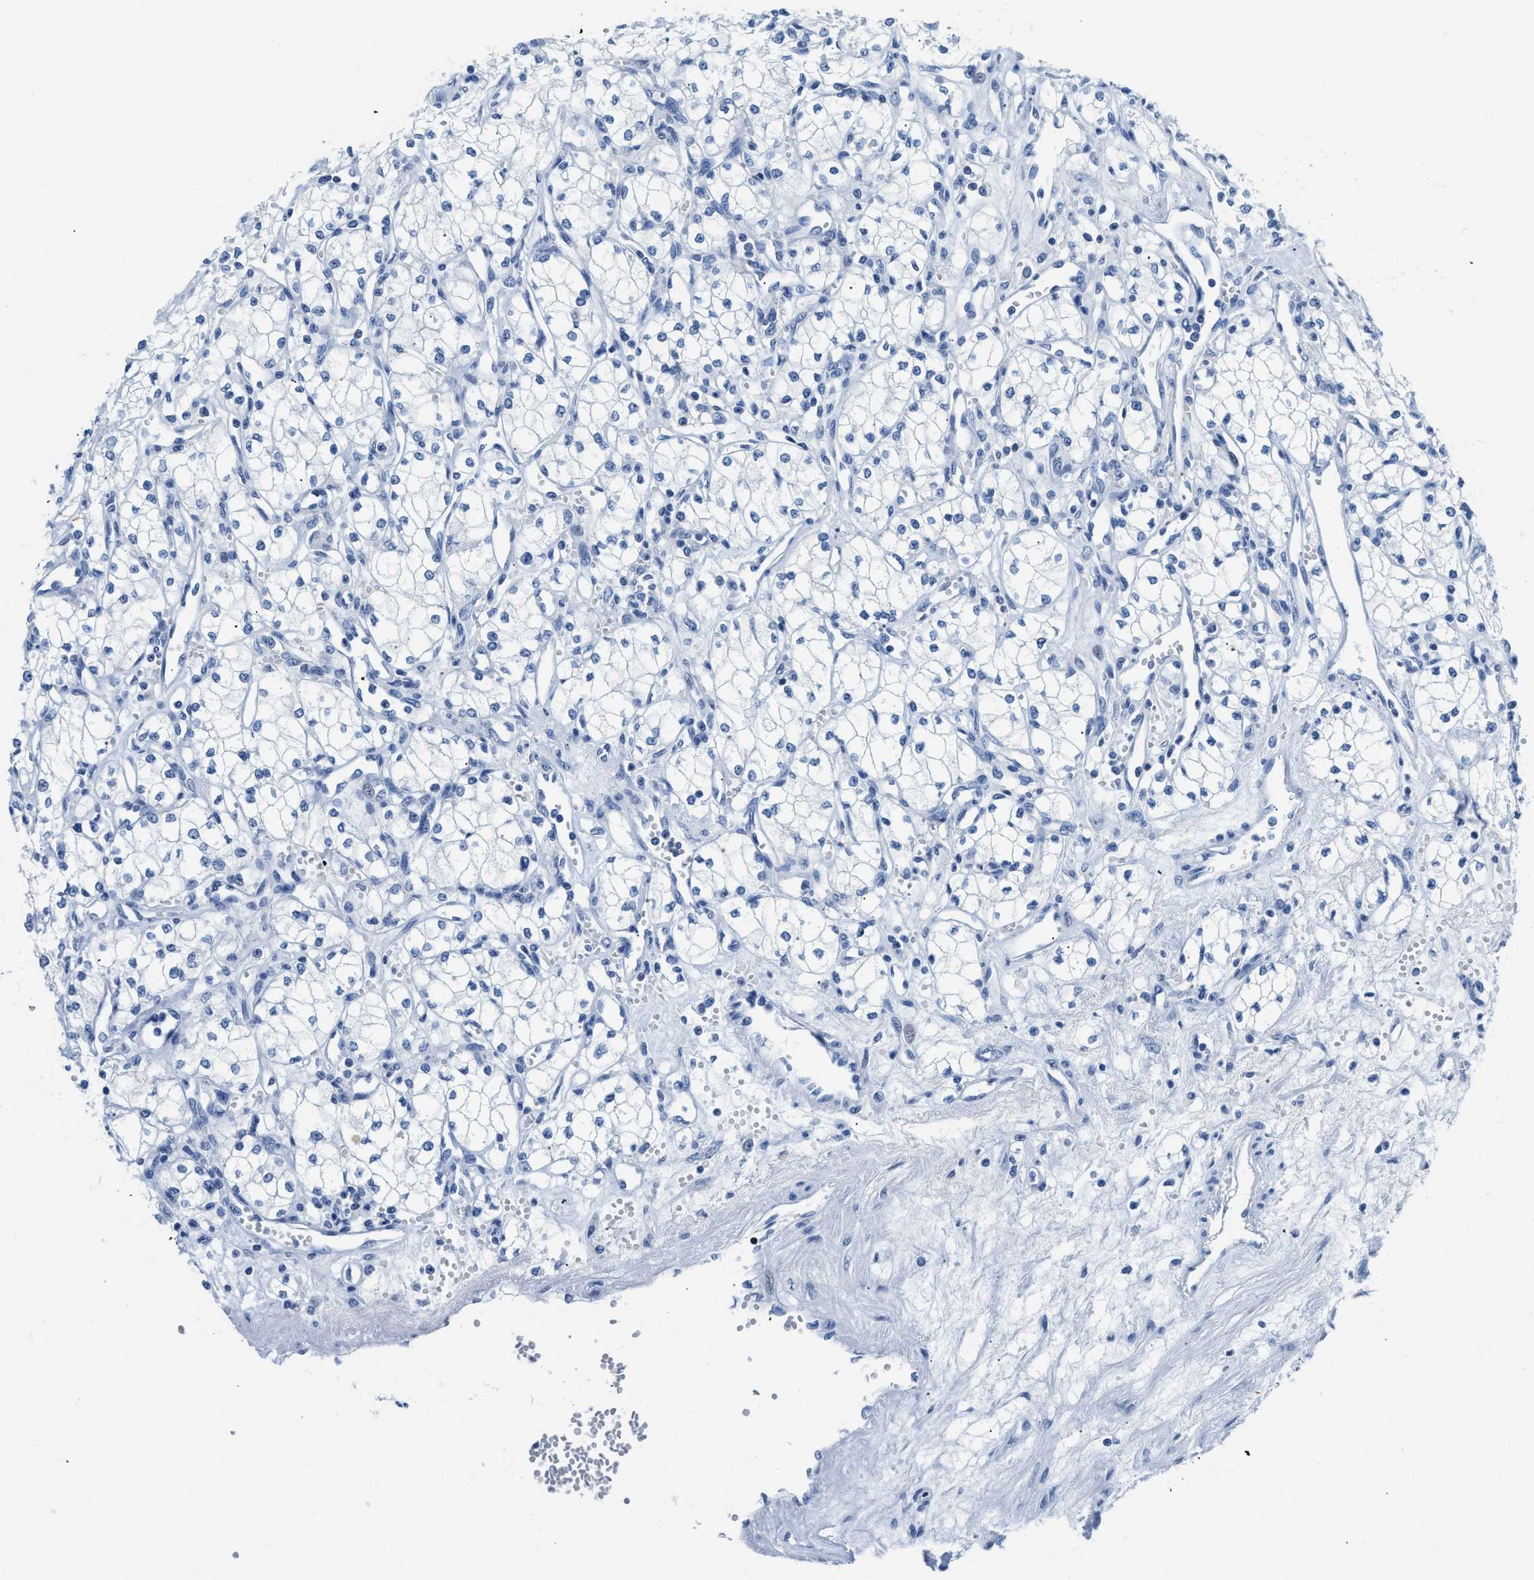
{"staining": {"intensity": "negative", "quantity": "none", "location": "none"}, "tissue": "renal cancer", "cell_type": "Tumor cells", "image_type": "cancer", "snomed": [{"axis": "morphology", "description": "Adenocarcinoma, NOS"}, {"axis": "topography", "description": "Kidney"}], "caption": "Human renal adenocarcinoma stained for a protein using immunohistochemistry (IHC) exhibits no positivity in tumor cells.", "gene": "NFATC2", "patient": {"sex": "male", "age": 59}}